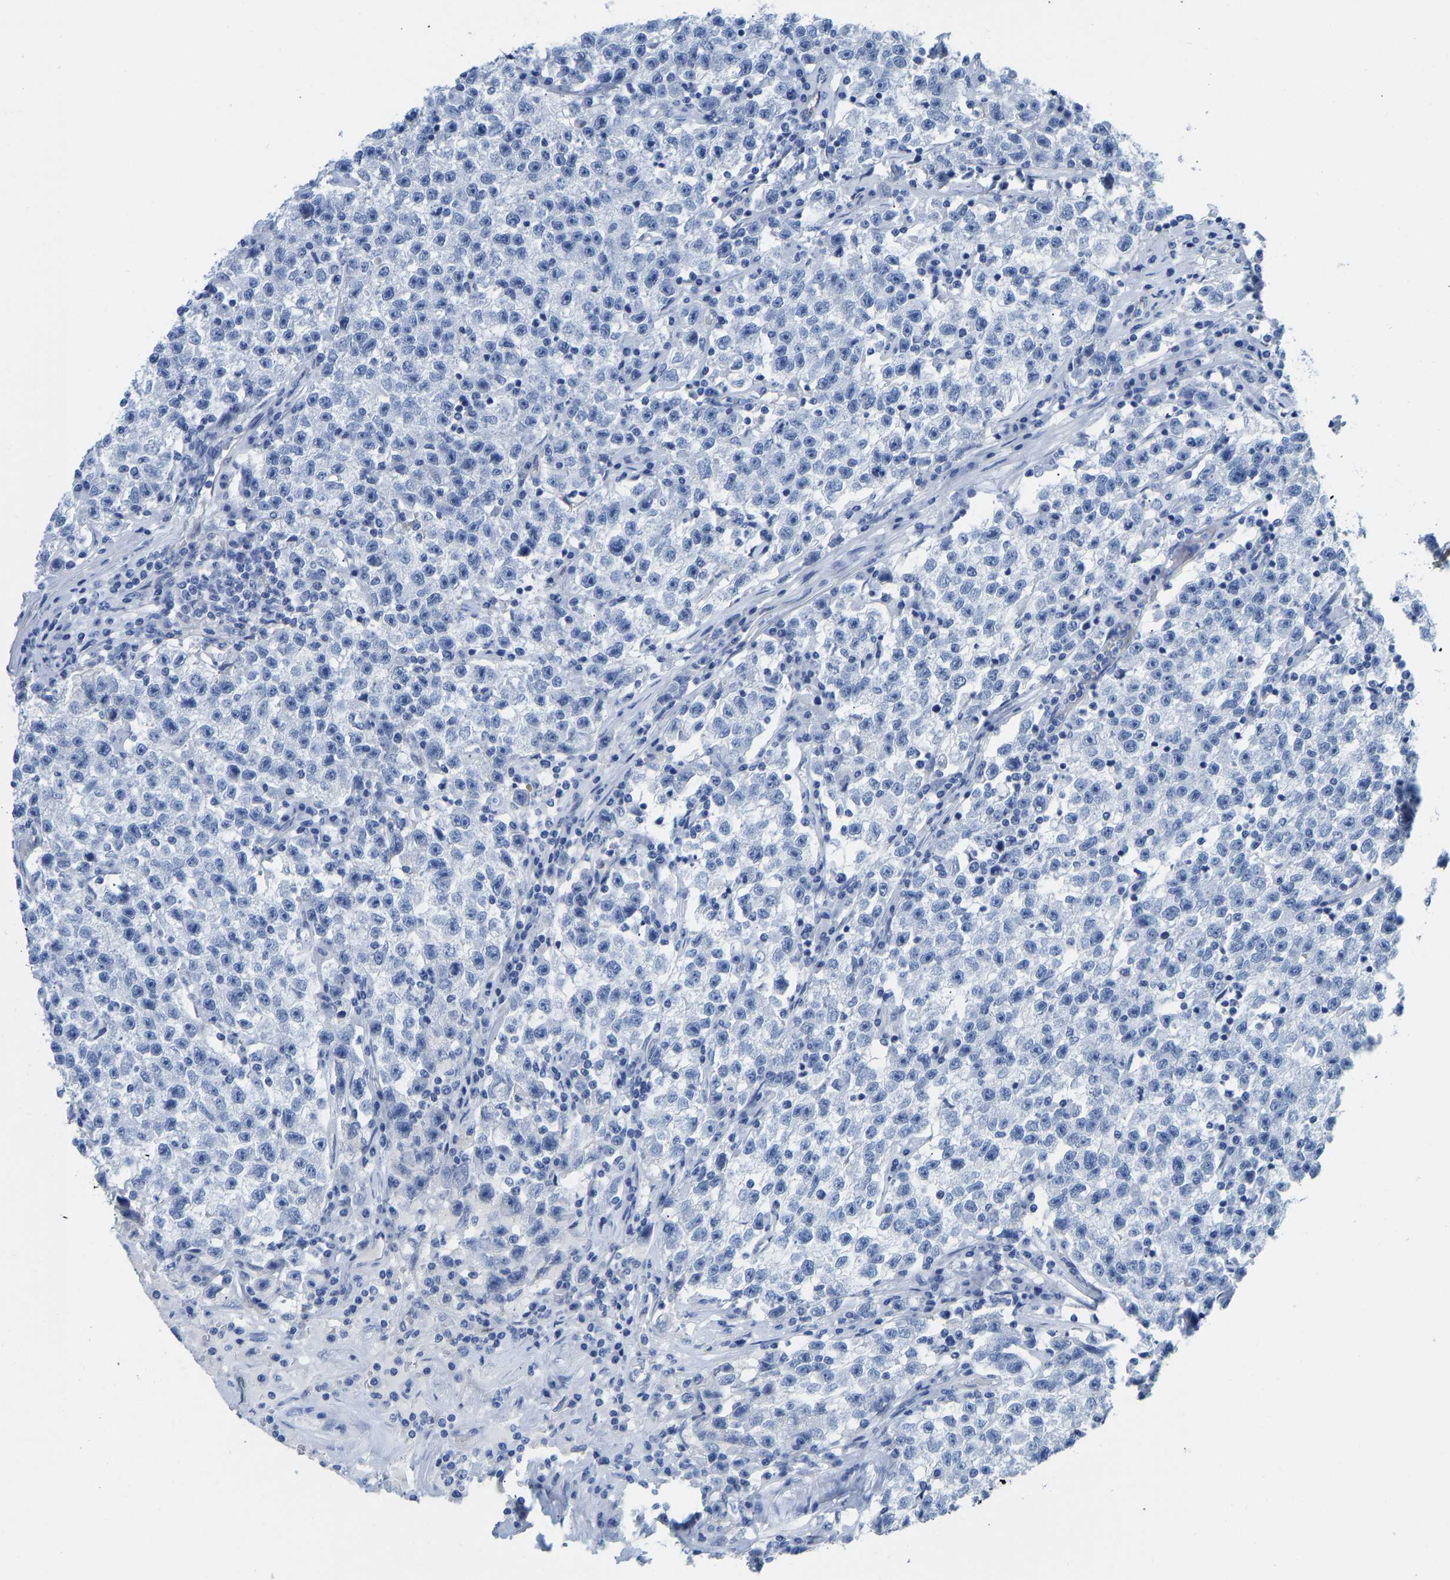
{"staining": {"intensity": "negative", "quantity": "none", "location": "none"}, "tissue": "testis cancer", "cell_type": "Tumor cells", "image_type": "cancer", "snomed": [{"axis": "morphology", "description": "Seminoma, NOS"}, {"axis": "topography", "description": "Testis"}], "caption": "Immunohistochemistry (IHC) of testis cancer exhibits no expression in tumor cells.", "gene": "NKAIN3", "patient": {"sex": "male", "age": 22}}